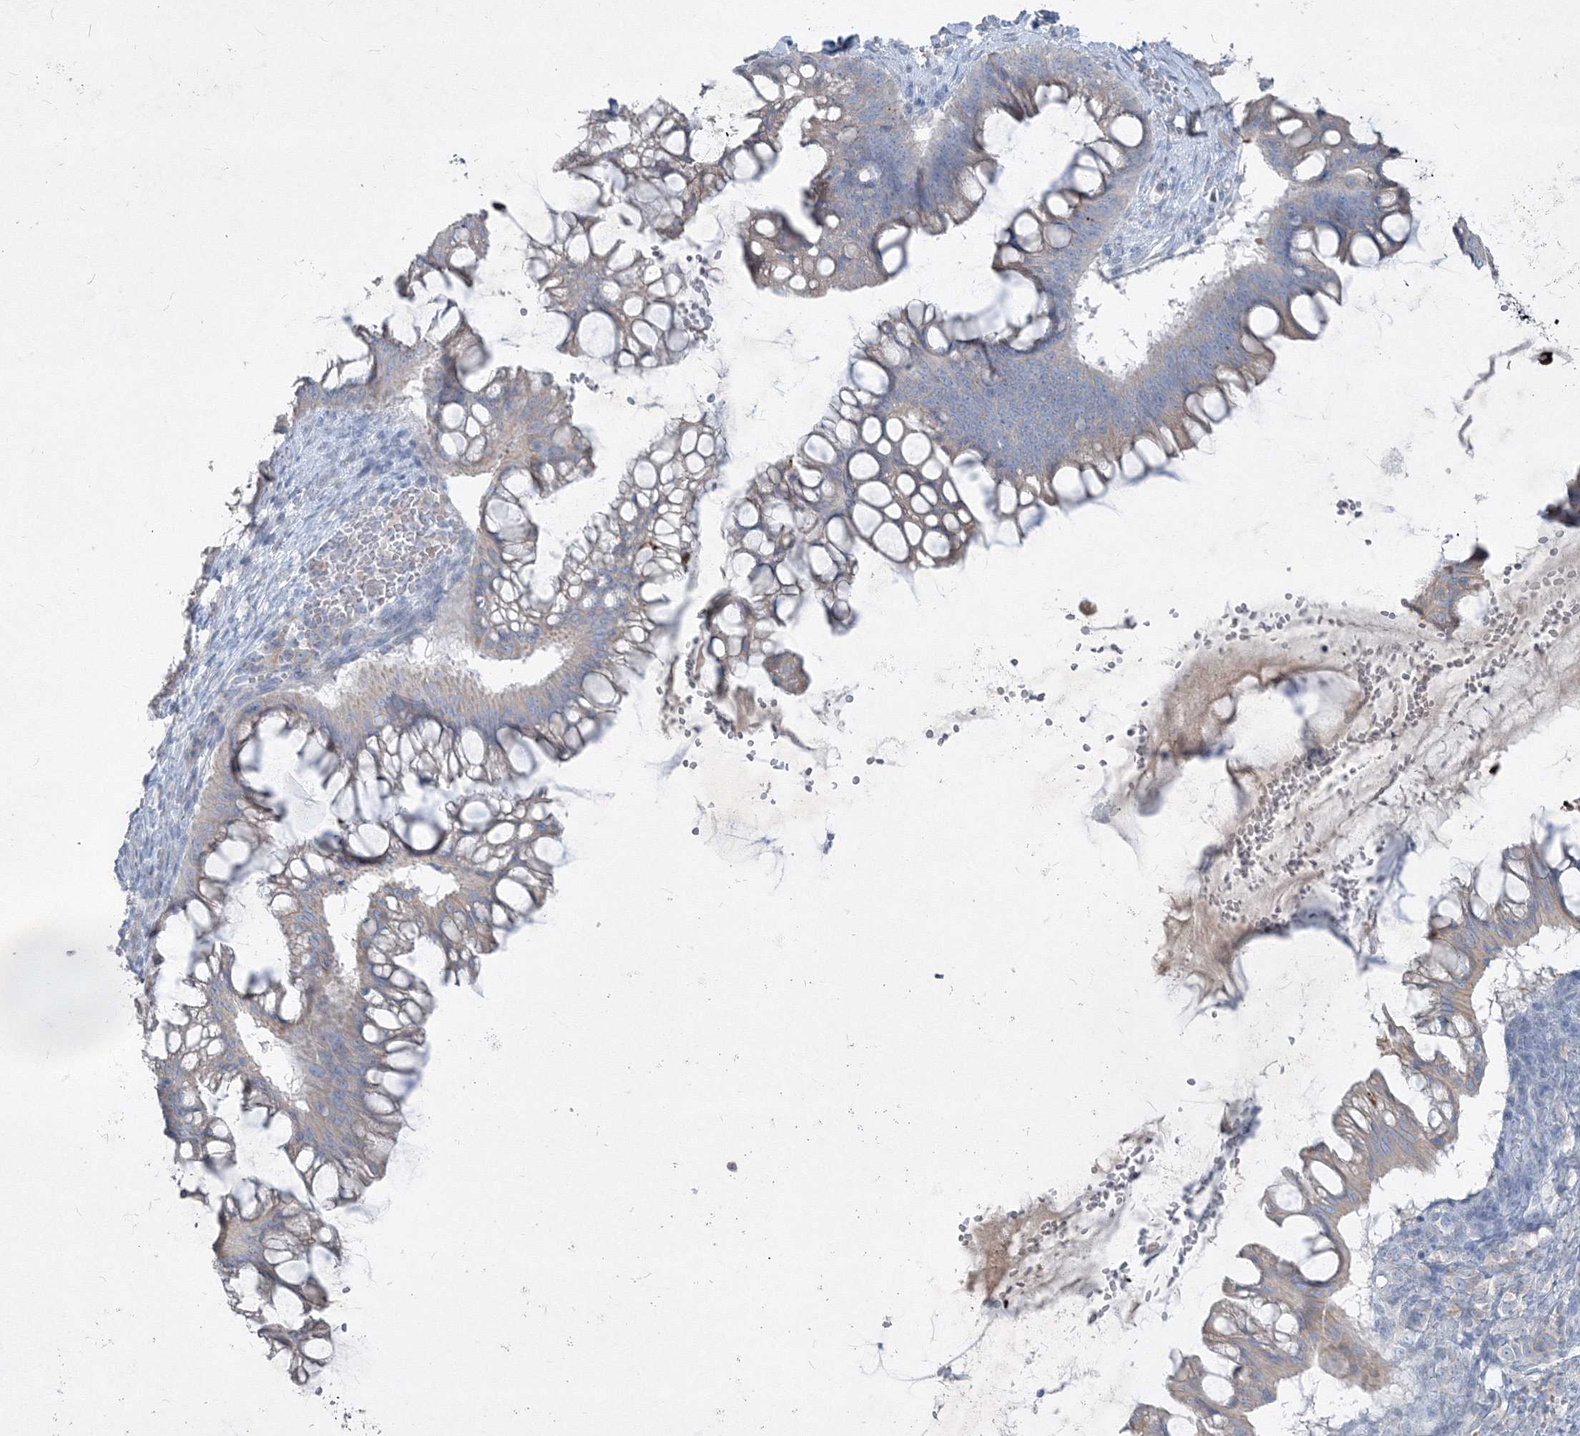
{"staining": {"intensity": "negative", "quantity": "none", "location": "none"}, "tissue": "ovarian cancer", "cell_type": "Tumor cells", "image_type": "cancer", "snomed": [{"axis": "morphology", "description": "Cystadenocarcinoma, mucinous, NOS"}, {"axis": "topography", "description": "Ovary"}], "caption": "The histopathology image exhibits no staining of tumor cells in ovarian cancer.", "gene": "IFNAR1", "patient": {"sex": "female", "age": 73}}